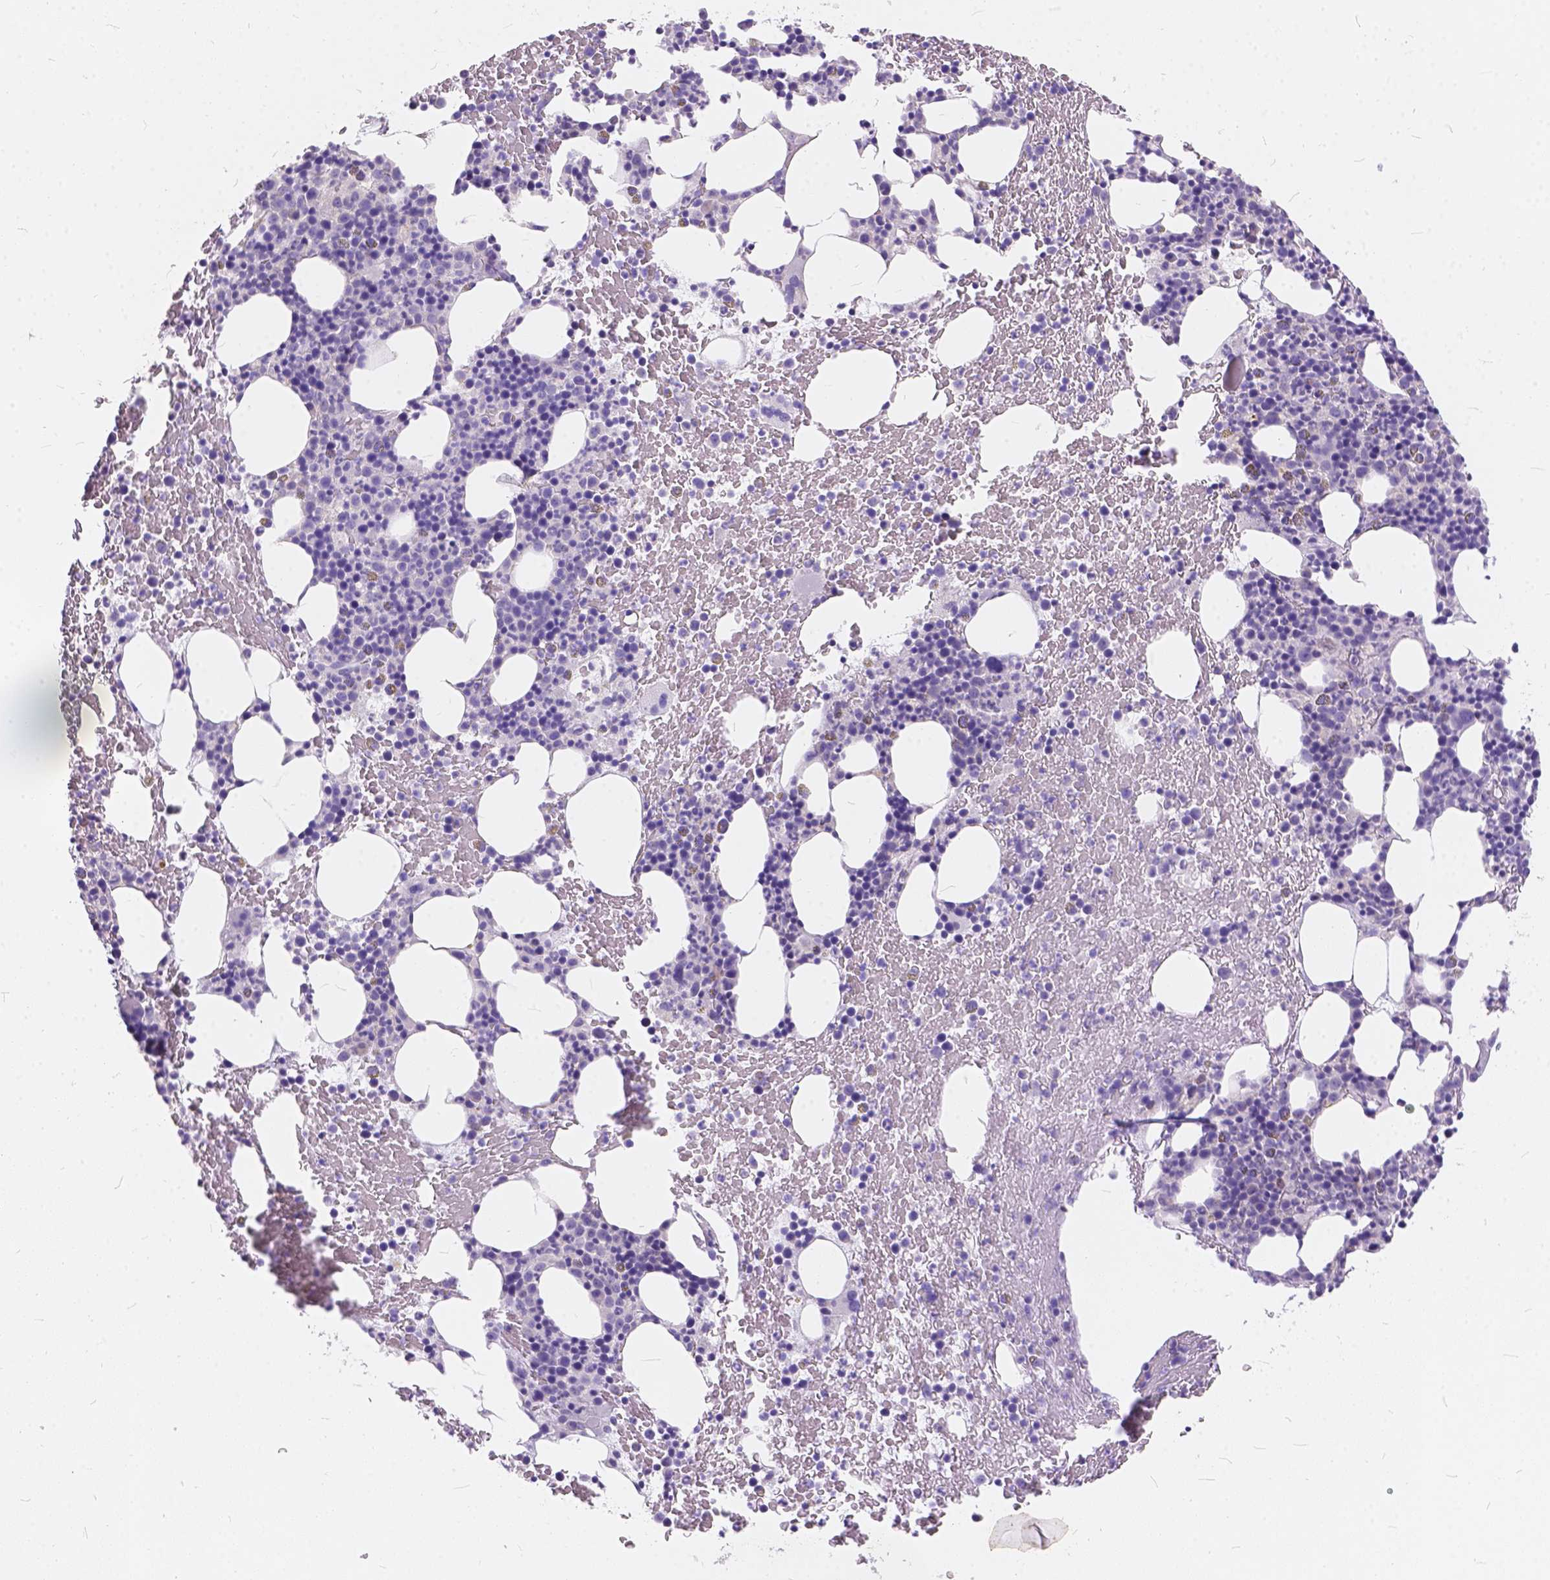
{"staining": {"intensity": "negative", "quantity": "none", "location": "none"}, "tissue": "bone marrow", "cell_type": "Hematopoietic cells", "image_type": "normal", "snomed": [{"axis": "morphology", "description": "Normal tissue, NOS"}, {"axis": "topography", "description": "Bone marrow"}], "caption": "Immunohistochemistry (IHC) image of unremarkable bone marrow stained for a protein (brown), which shows no expression in hematopoietic cells. (Brightfield microscopy of DAB IHC at high magnification).", "gene": "PEX11G", "patient": {"sex": "male", "age": 72}}